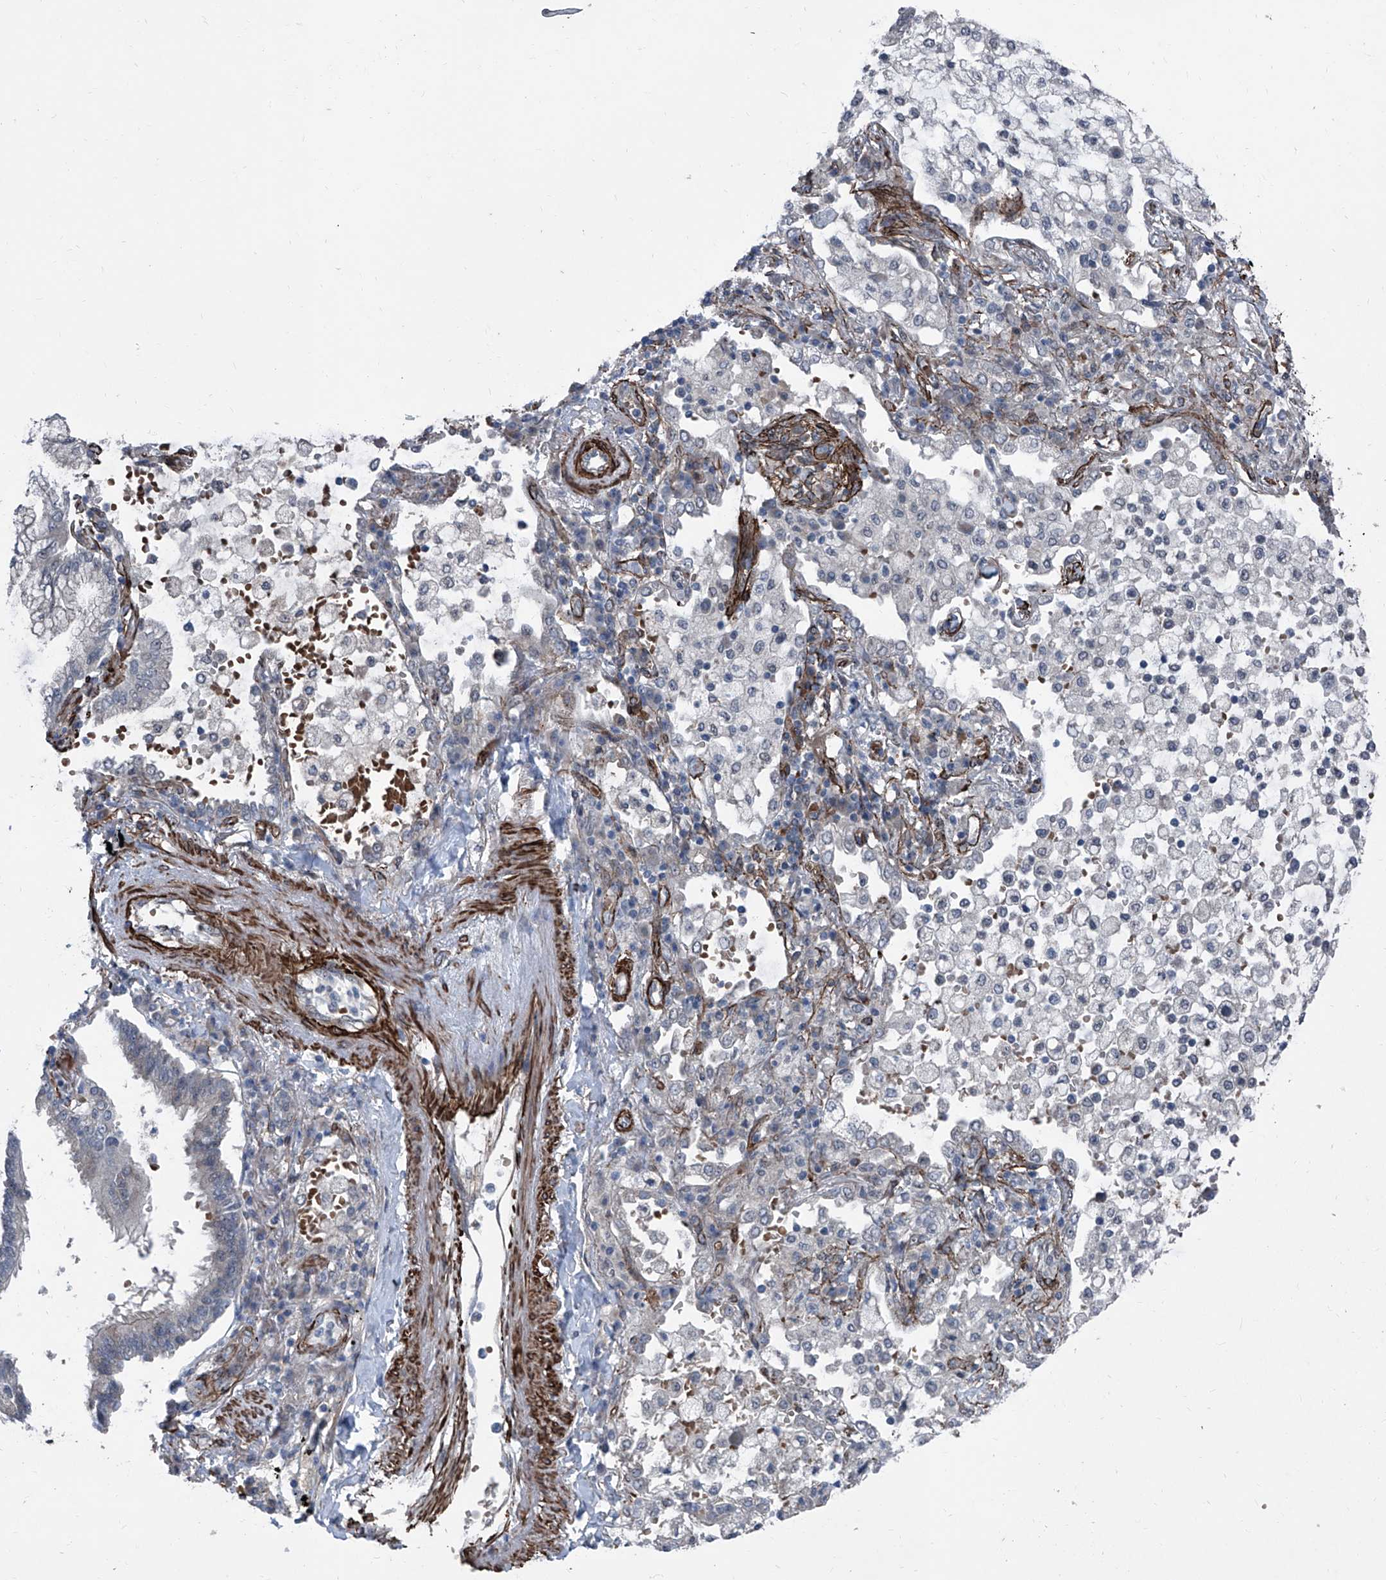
{"staining": {"intensity": "negative", "quantity": "none", "location": "none"}, "tissue": "lung cancer", "cell_type": "Tumor cells", "image_type": "cancer", "snomed": [{"axis": "morphology", "description": "Adenocarcinoma, NOS"}, {"axis": "topography", "description": "Lung"}], "caption": "Lung adenocarcinoma was stained to show a protein in brown. There is no significant expression in tumor cells. The staining was performed using DAB (3,3'-diaminobenzidine) to visualize the protein expression in brown, while the nuclei were stained in blue with hematoxylin (Magnification: 20x).", "gene": "COA7", "patient": {"sex": "female", "age": 70}}